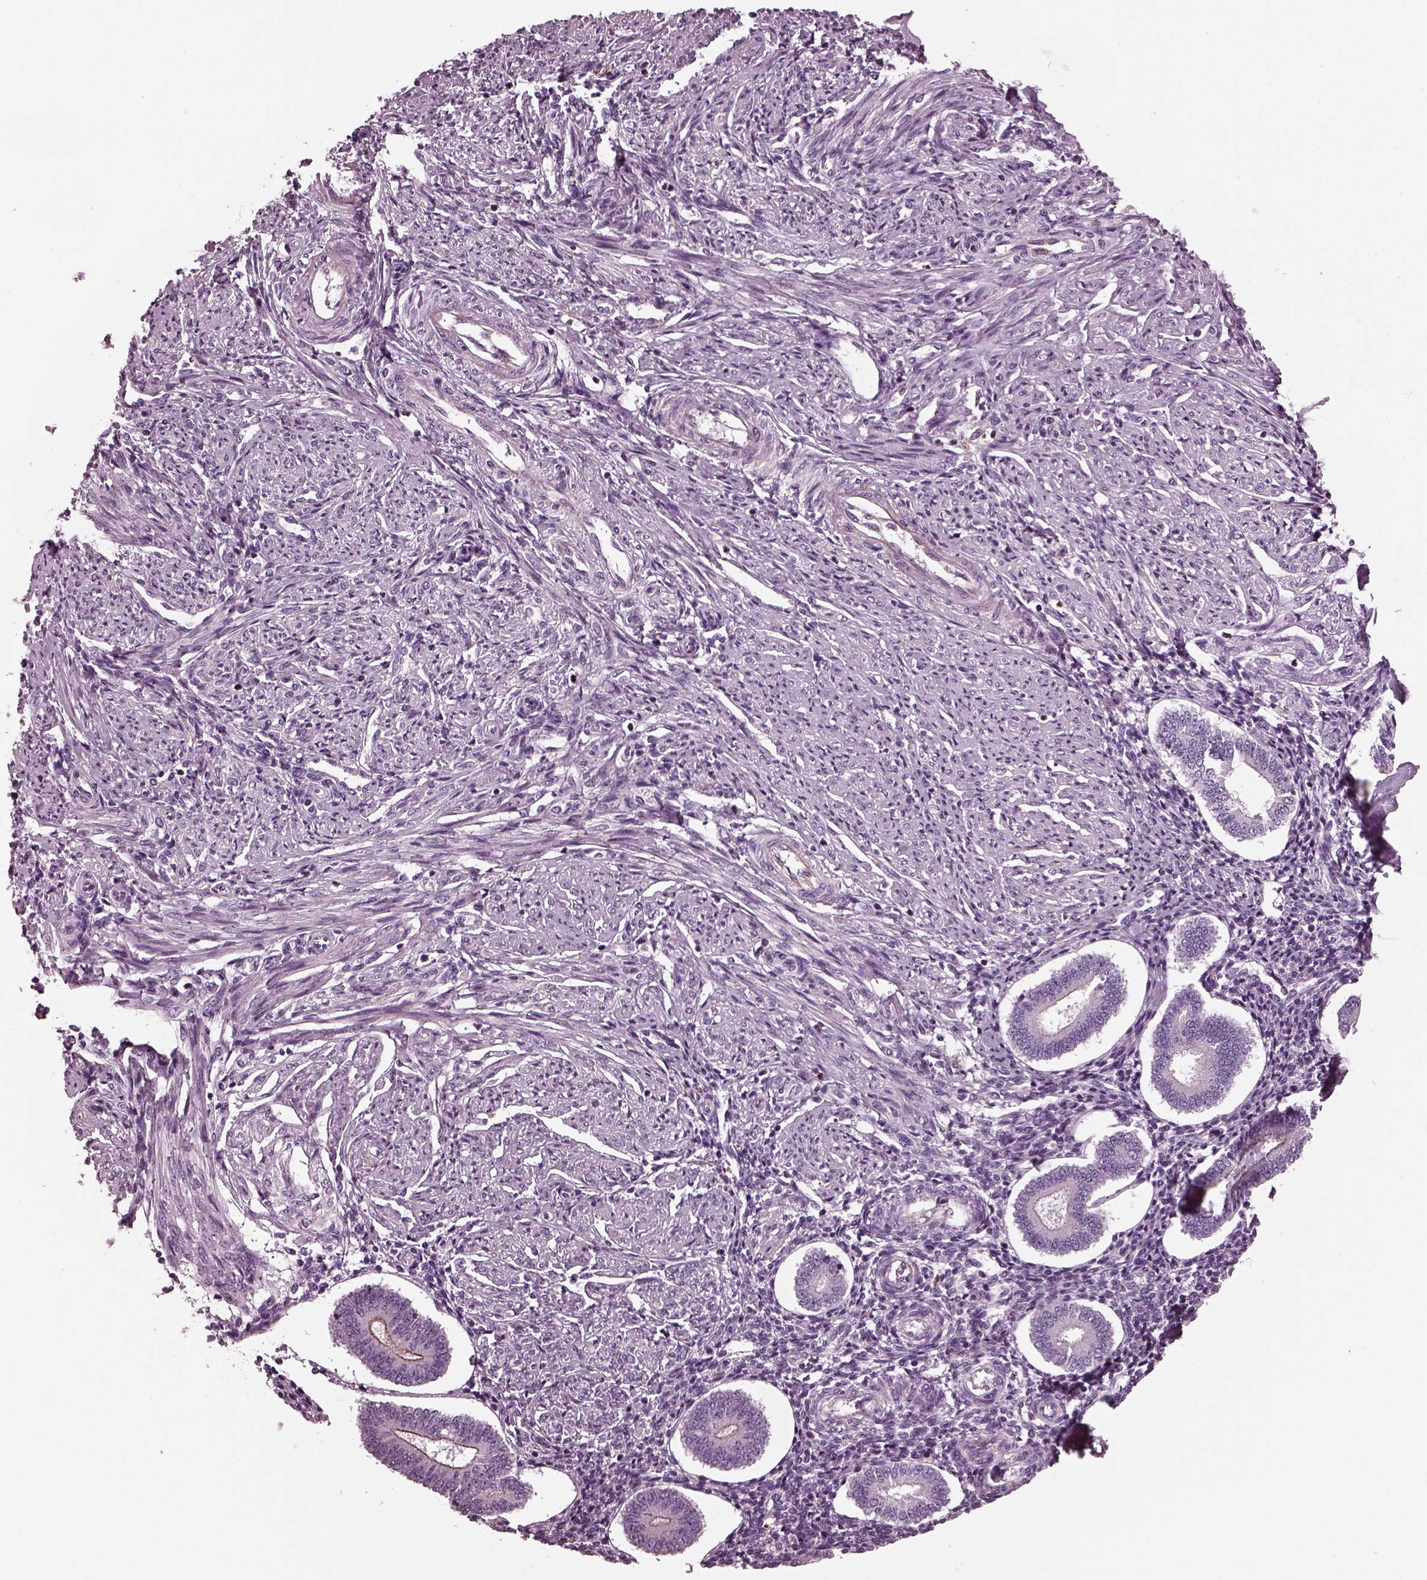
{"staining": {"intensity": "negative", "quantity": "none", "location": "none"}, "tissue": "endometrium", "cell_type": "Cells in endometrial stroma", "image_type": "normal", "snomed": [{"axis": "morphology", "description": "Normal tissue, NOS"}, {"axis": "topography", "description": "Endometrium"}], "caption": "High power microscopy photomicrograph of an immunohistochemistry histopathology image of benign endometrium, revealing no significant staining in cells in endometrial stroma.", "gene": "GDF11", "patient": {"sex": "female", "age": 40}}